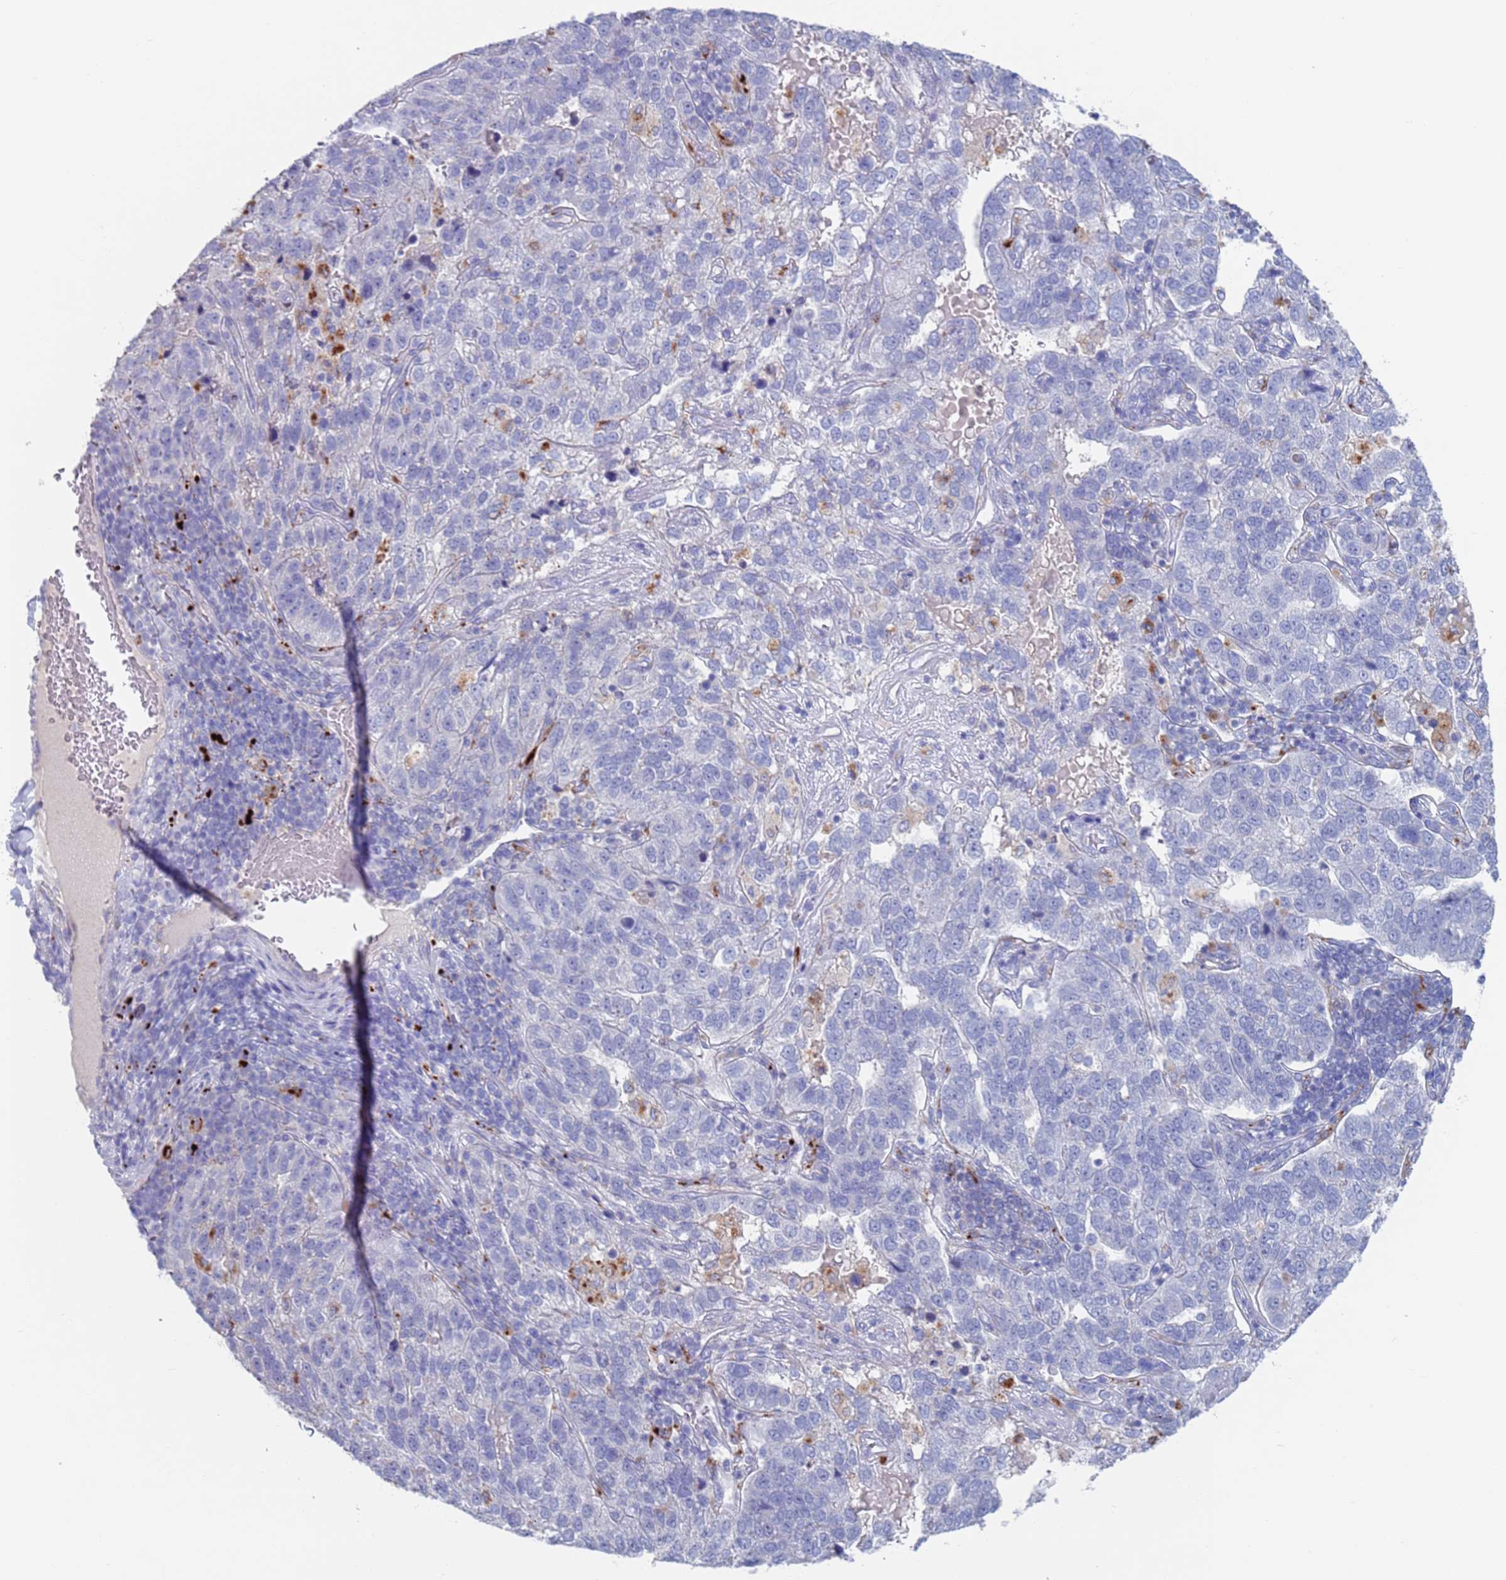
{"staining": {"intensity": "negative", "quantity": "none", "location": "none"}, "tissue": "pancreatic cancer", "cell_type": "Tumor cells", "image_type": "cancer", "snomed": [{"axis": "morphology", "description": "Adenocarcinoma, NOS"}, {"axis": "topography", "description": "Pancreas"}], "caption": "The image reveals no staining of tumor cells in pancreatic adenocarcinoma.", "gene": "FUCA1", "patient": {"sex": "female", "age": 61}}